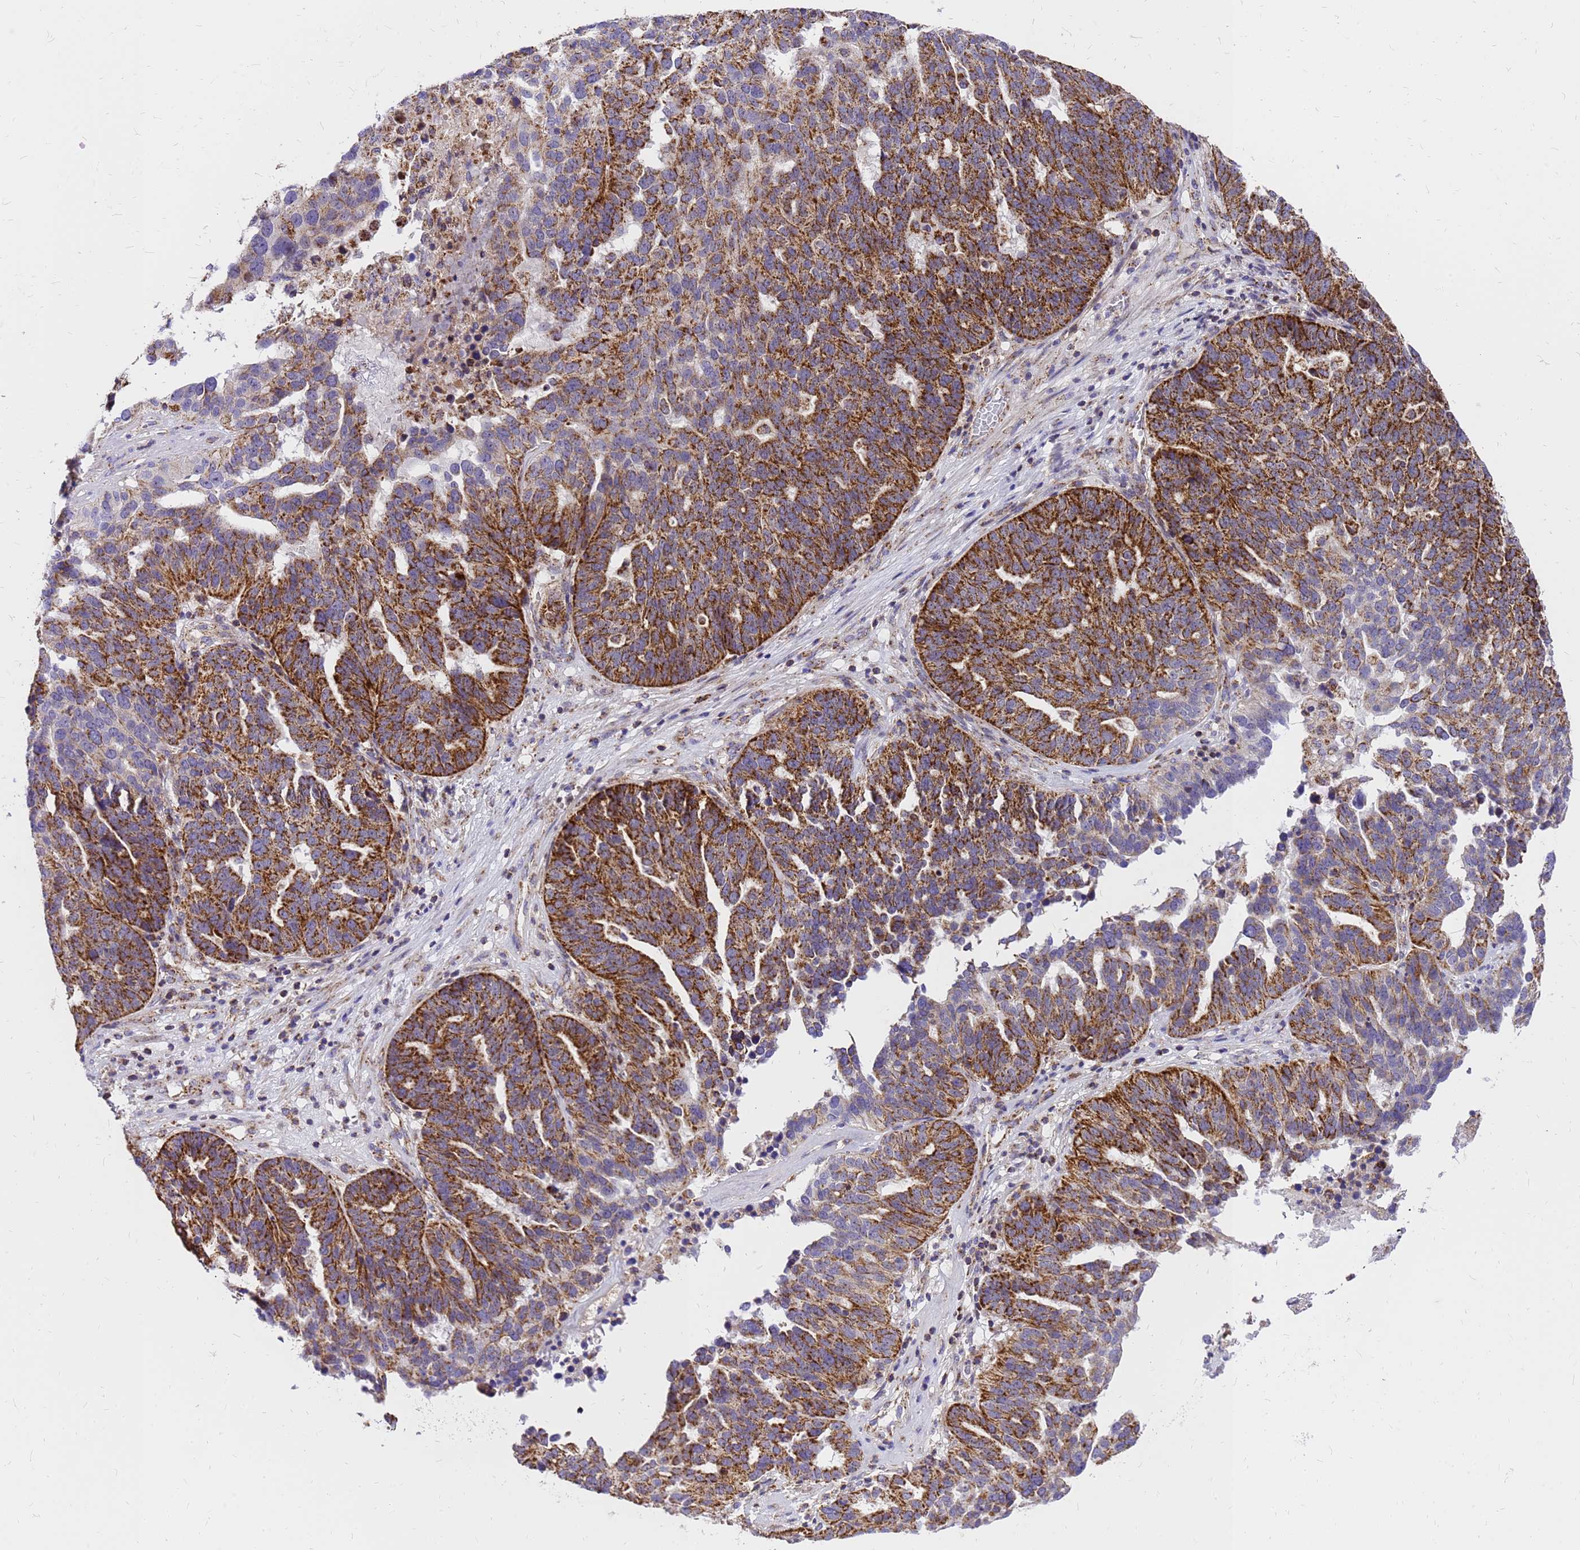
{"staining": {"intensity": "strong", "quantity": ">75%", "location": "cytoplasmic/membranous"}, "tissue": "ovarian cancer", "cell_type": "Tumor cells", "image_type": "cancer", "snomed": [{"axis": "morphology", "description": "Cystadenocarcinoma, serous, NOS"}, {"axis": "topography", "description": "Ovary"}], "caption": "Immunohistochemistry (IHC) of serous cystadenocarcinoma (ovarian) reveals high levels of strong cytoplasmic/membranous expression in about >75% of tumor cells.", "gene": "MRPS26", "patient": {"sex": "female", "age": 59}}